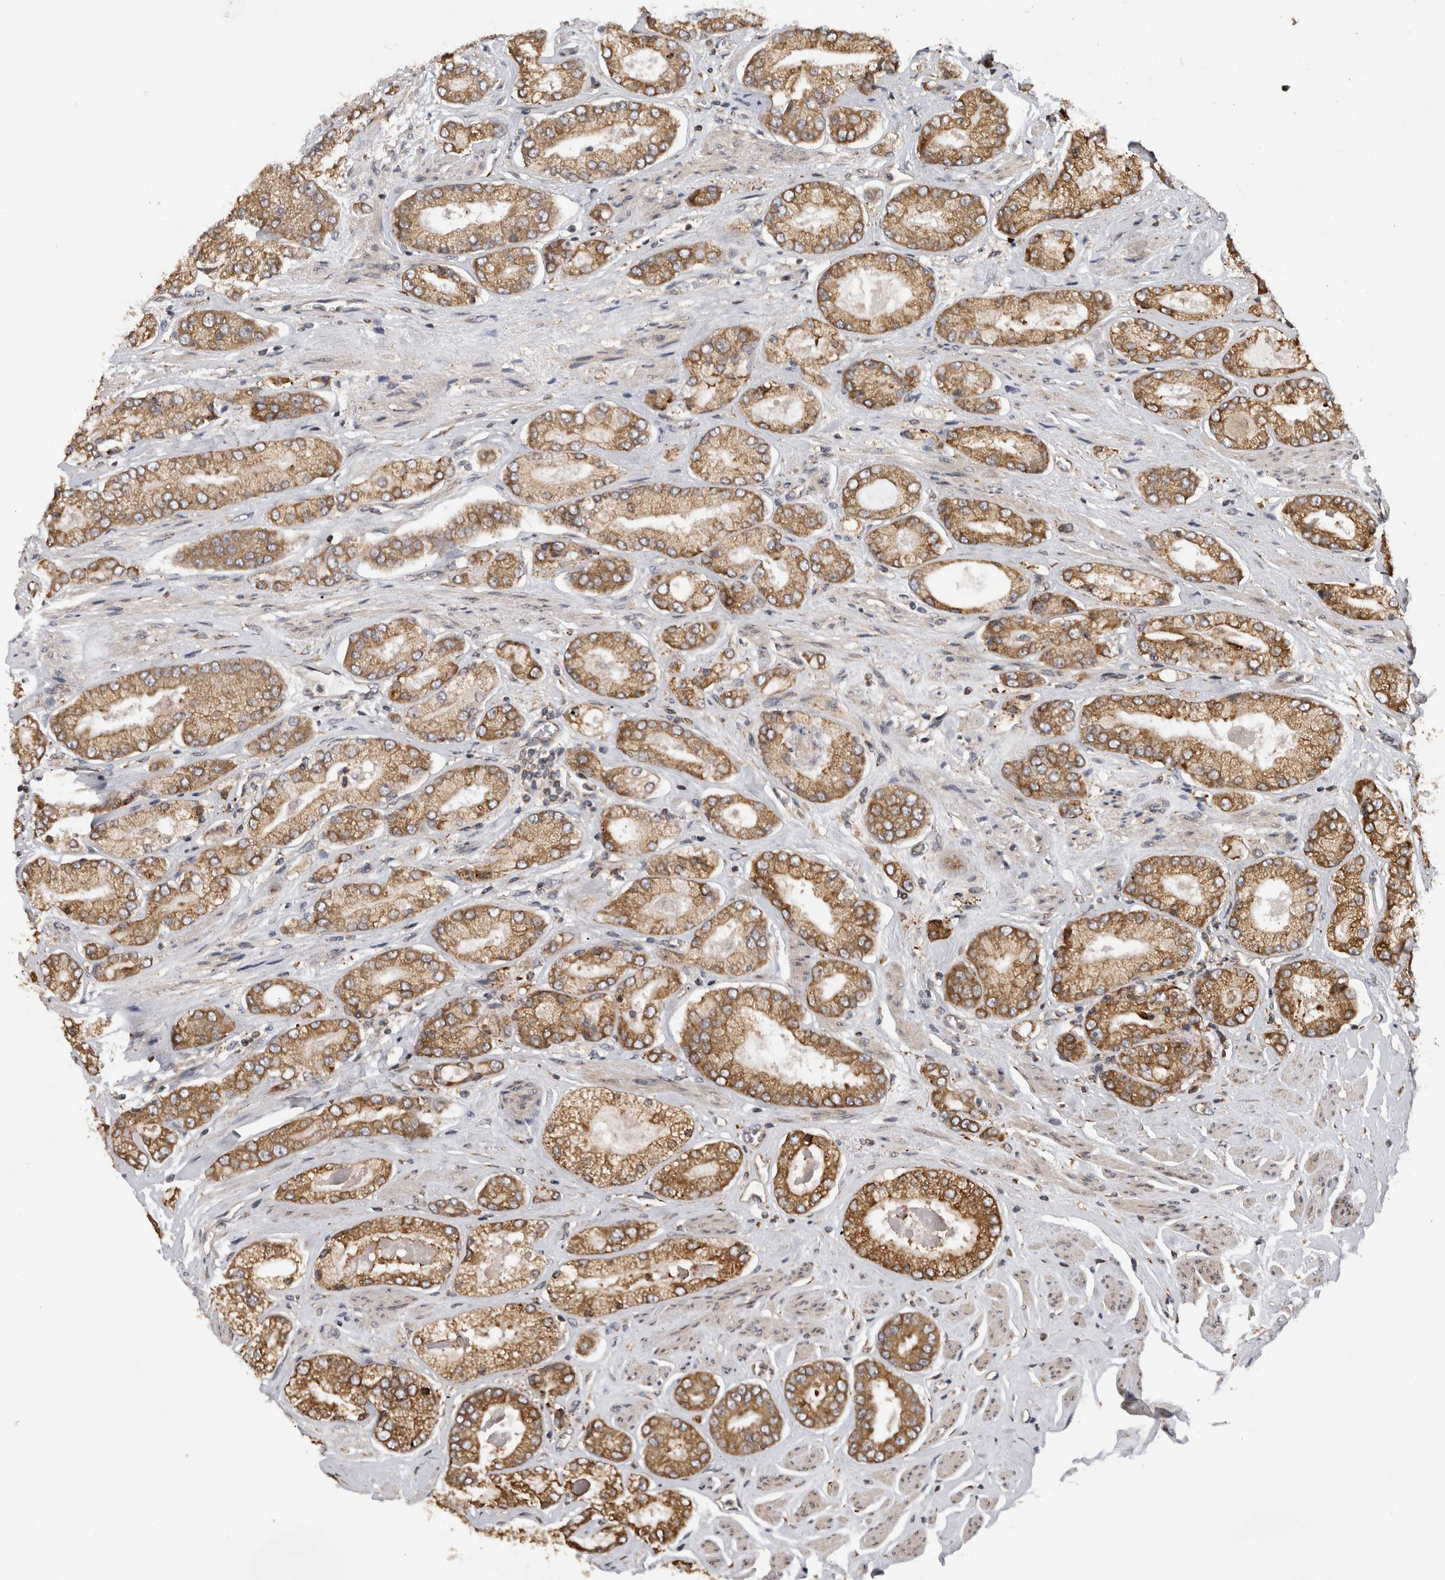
{"staining": {"intensity": "strong", "quantity": ">75%", "location": "cytoplasmic/membranous"}, "tissue": "prostate cancer", "cell_type": "Tumor cells", "image_type": "cancer", "snomed": [{"axis": "morphology", "description": "Adenocarcinoma, High grade"}, {"axis": "topography", "description": "Prostate"}], "caption": "This image exhibits prostate cancer (high-grade adenocarcinoma) stained with IHC to label a protein in brown. The cytoplasmic/membranous of tumor cells show strong positivity for the protein. Nuclei are counter-stained blue.", "gene": "PARP6", "patient": {"sex": "male", "age": 58}}